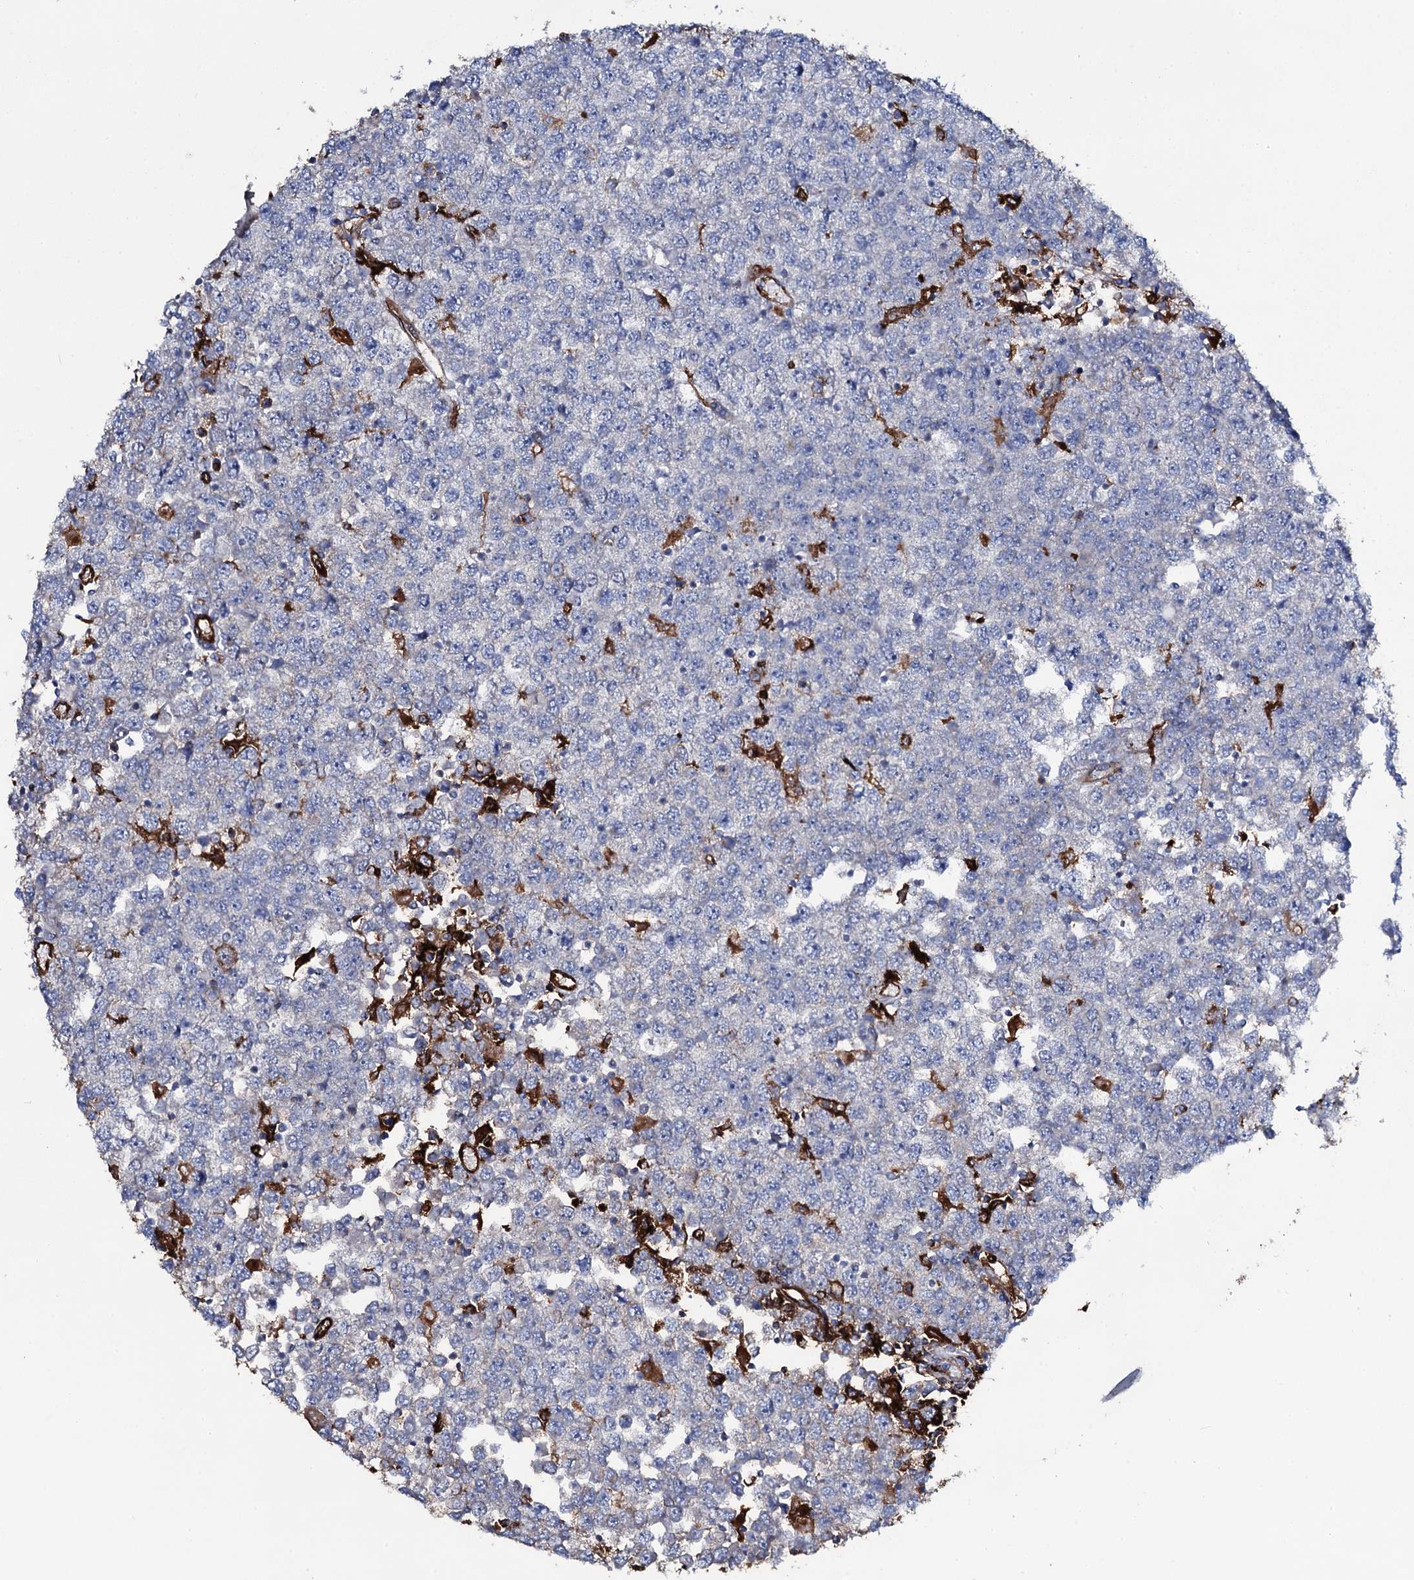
{"staining": {"intensity": "negative", "quantity": "none", "location": "none"}, "tissue": "testis cancer", "cell_type": "Tumor cells", "image_type": "cancer", "snomed": [{"axis": "morphology", "description": "Seminoma, NOS"}, {"axis": "topography", "description": "Testis"}], "caption": "Human seminoma (testis) stained for a protein using immunohistochemistry (IHC) displays no positivity in tumor cells.", "gene": "OSBPL2", "patient": {"sex": "male", "age": 65}}